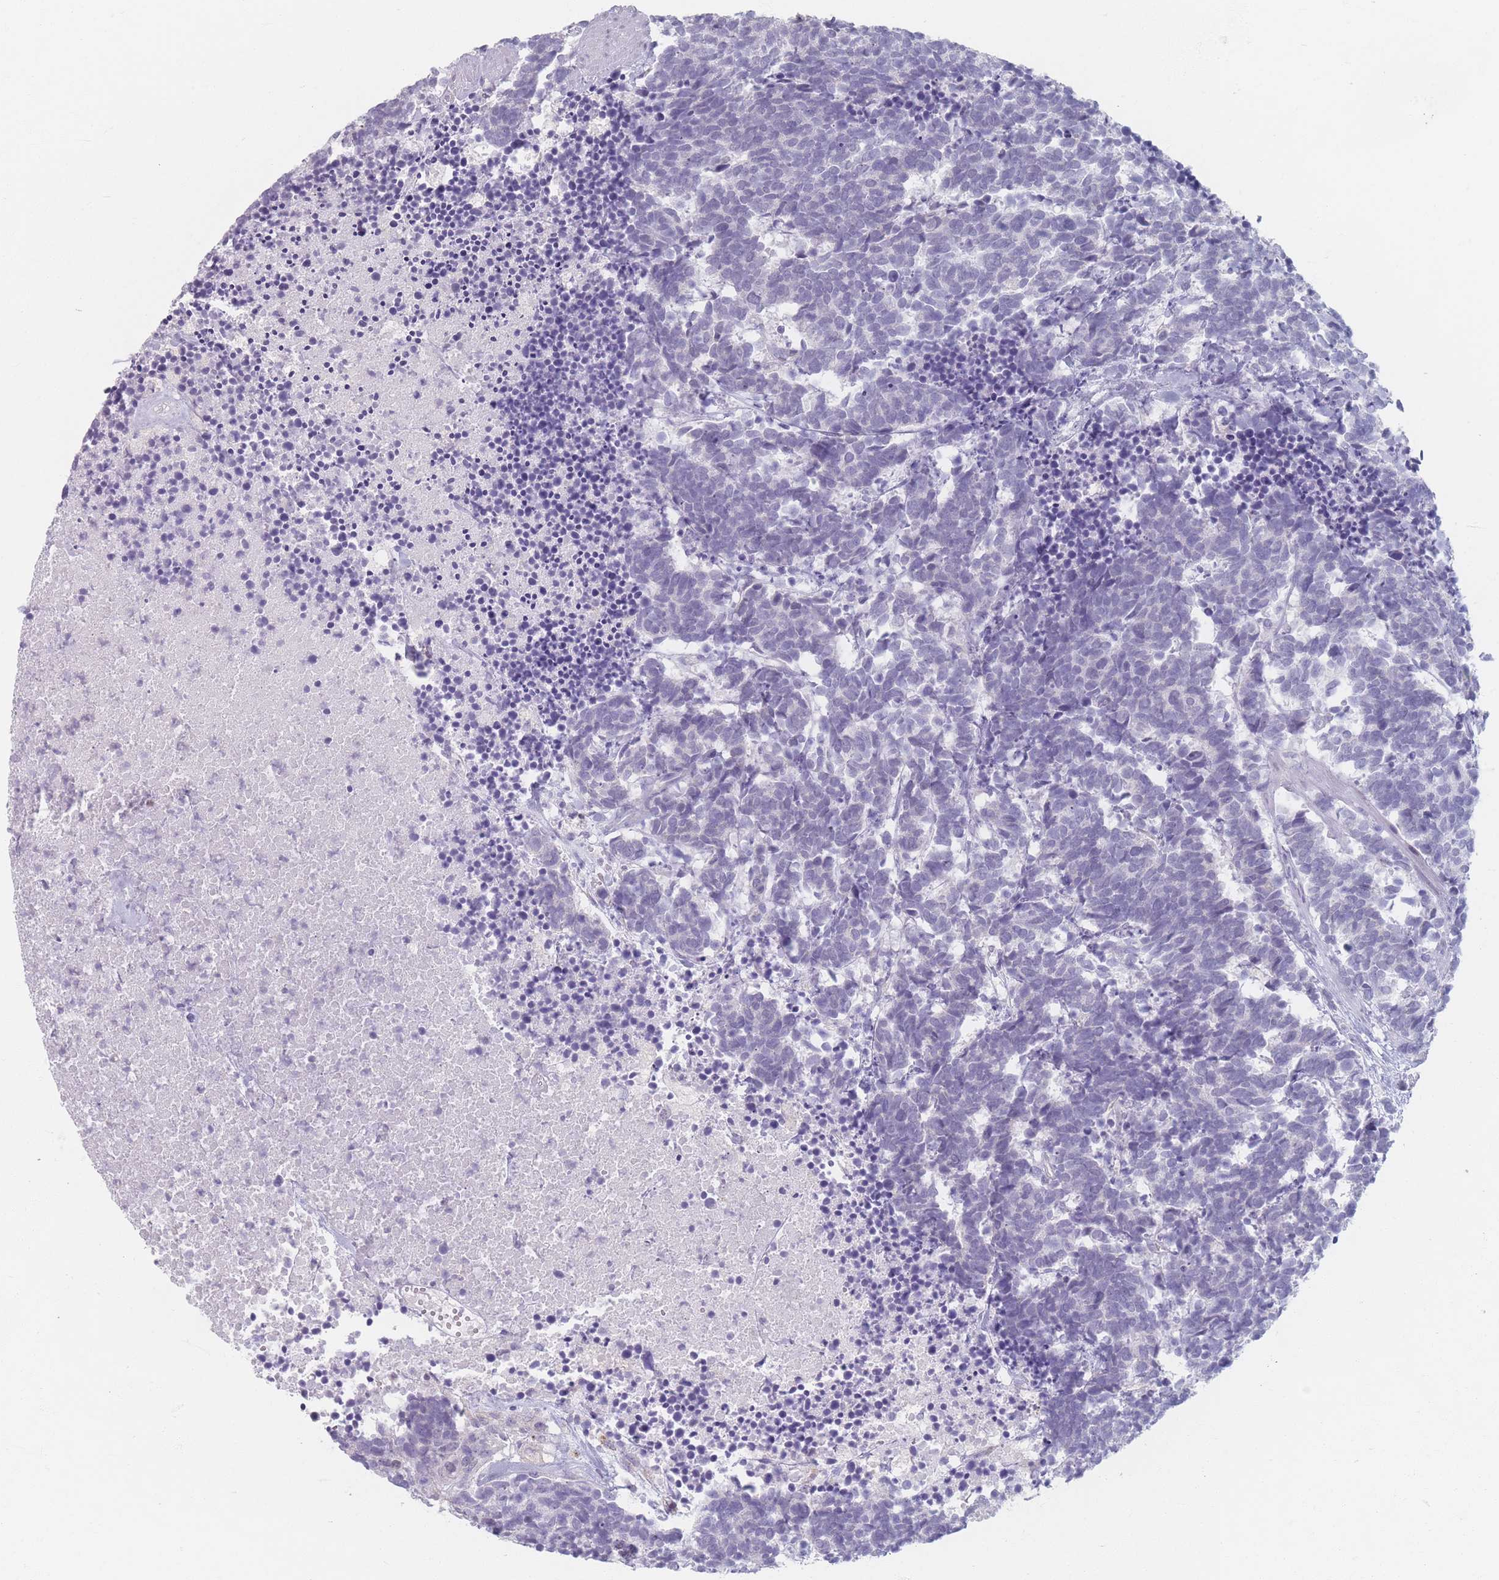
{"staining": {"intensity": "negative", "quantity": "none", "location": "none"}, "tissue": "carcinoid", "cell_type": "Tumor cells", "image_type": "cancer", "snomed": [{"axis": "morphology", "description": "Carcinoma, NOS"}, {"axis": "morphology", "description": "Carcinoid, malignant, NOS"}, {"axis": "topography", "description": "Prostate"}], "caption": "Immunohistochemistry (IHC) photomicrograph of carcinoid stained for a protein (brown), which shows no expression in tumor cells.", "gene": "PIGM", "patient": {"sex": "male", "age": 57}}